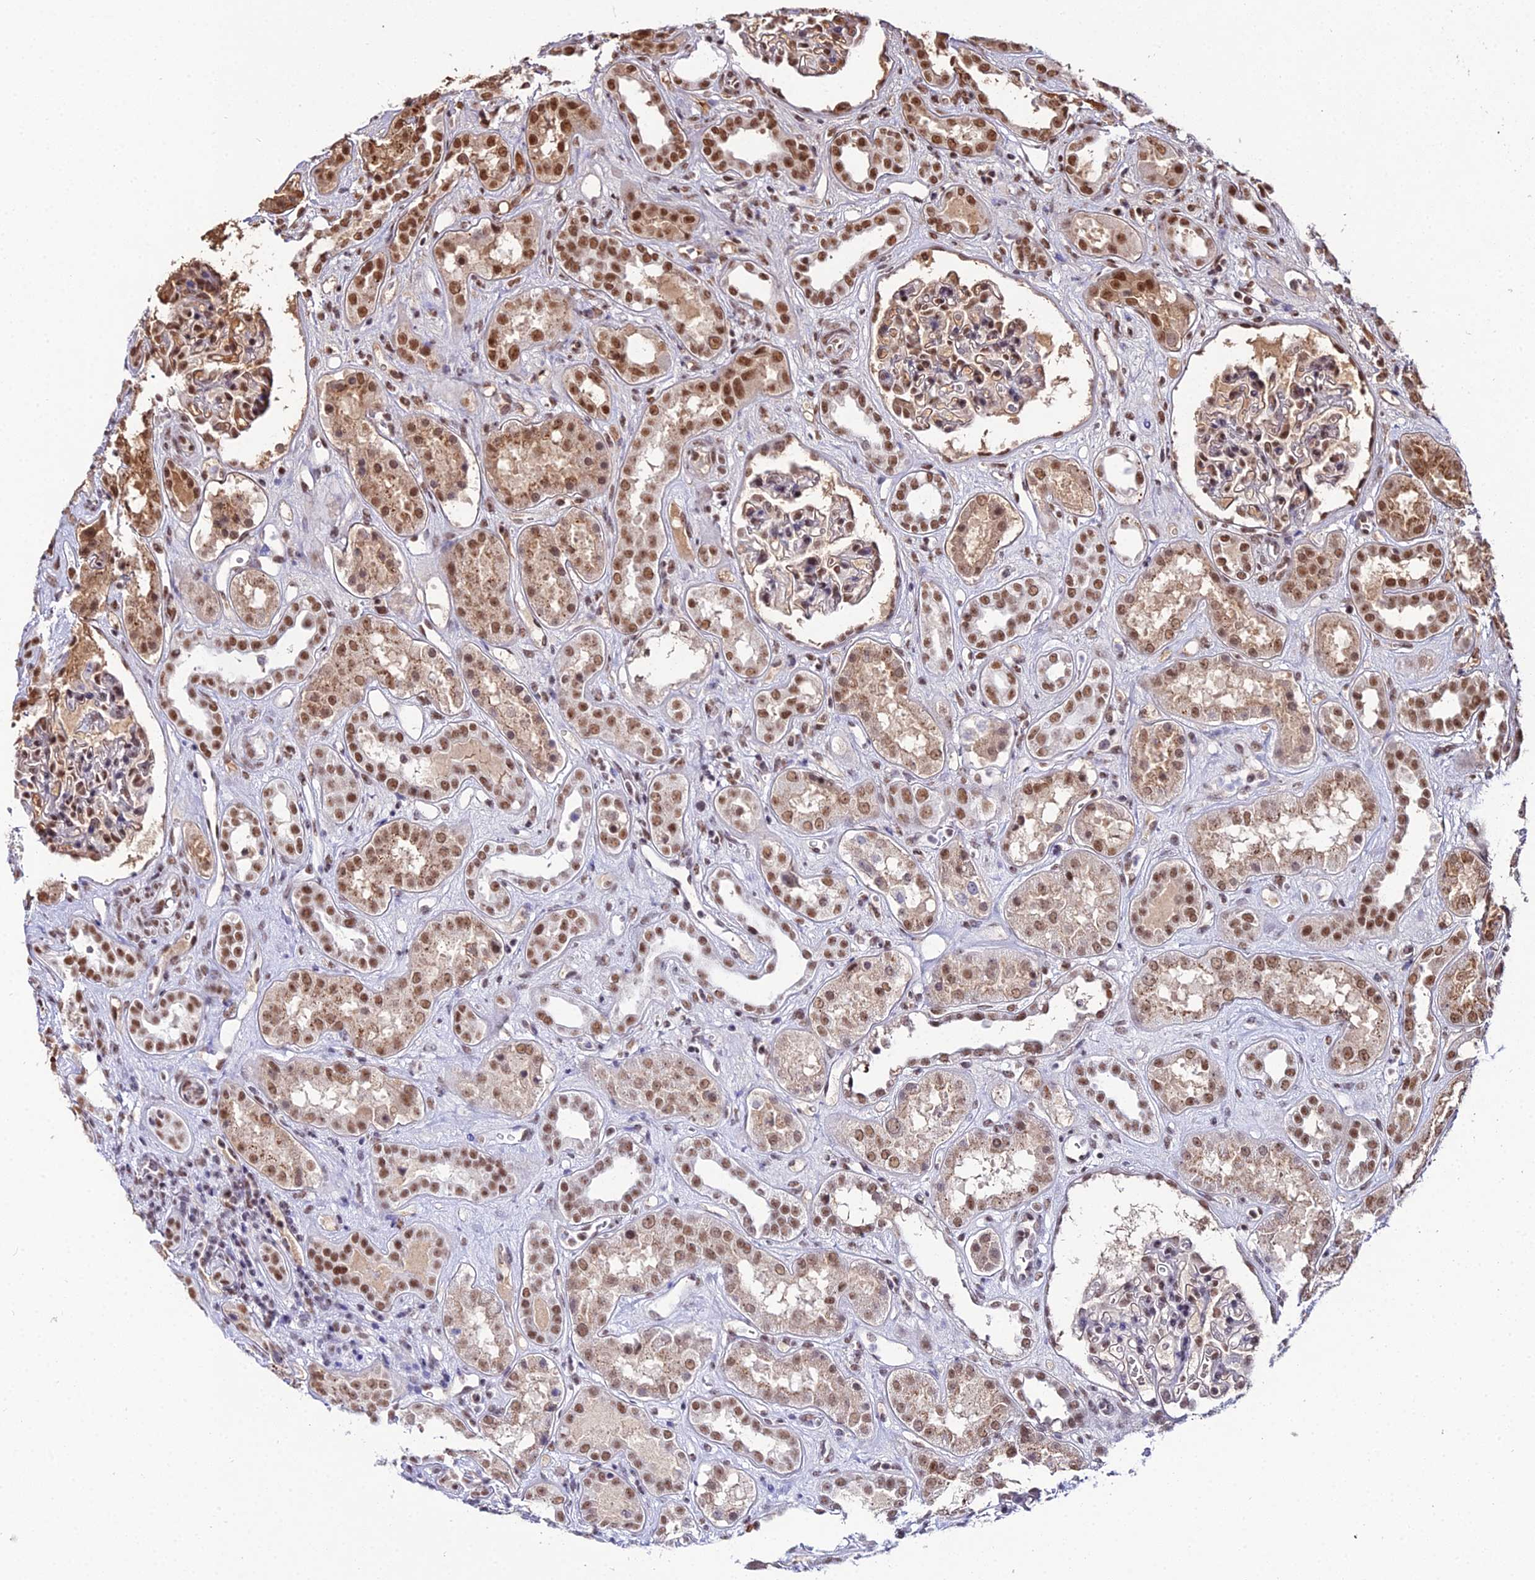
{"staining": {"intensity": "moderate", "quantity": "25%-75%", "location": "nuclear"}, "tissue": "kidney", "cell_type": "Cells in glomeruli", "image_type": "normal", "snomed": [{"axis": "morphology", "description": "Normal tissue, NOS"}, {"axis": "topography", "description": "Kidney"}], "caption": "Protein staining shows moderate nuclear expression in about 25%-75% of cells in glomeruli in normal kidney.", "gene": "RBM12", "patient": {"sex": "male", "age": 59}}